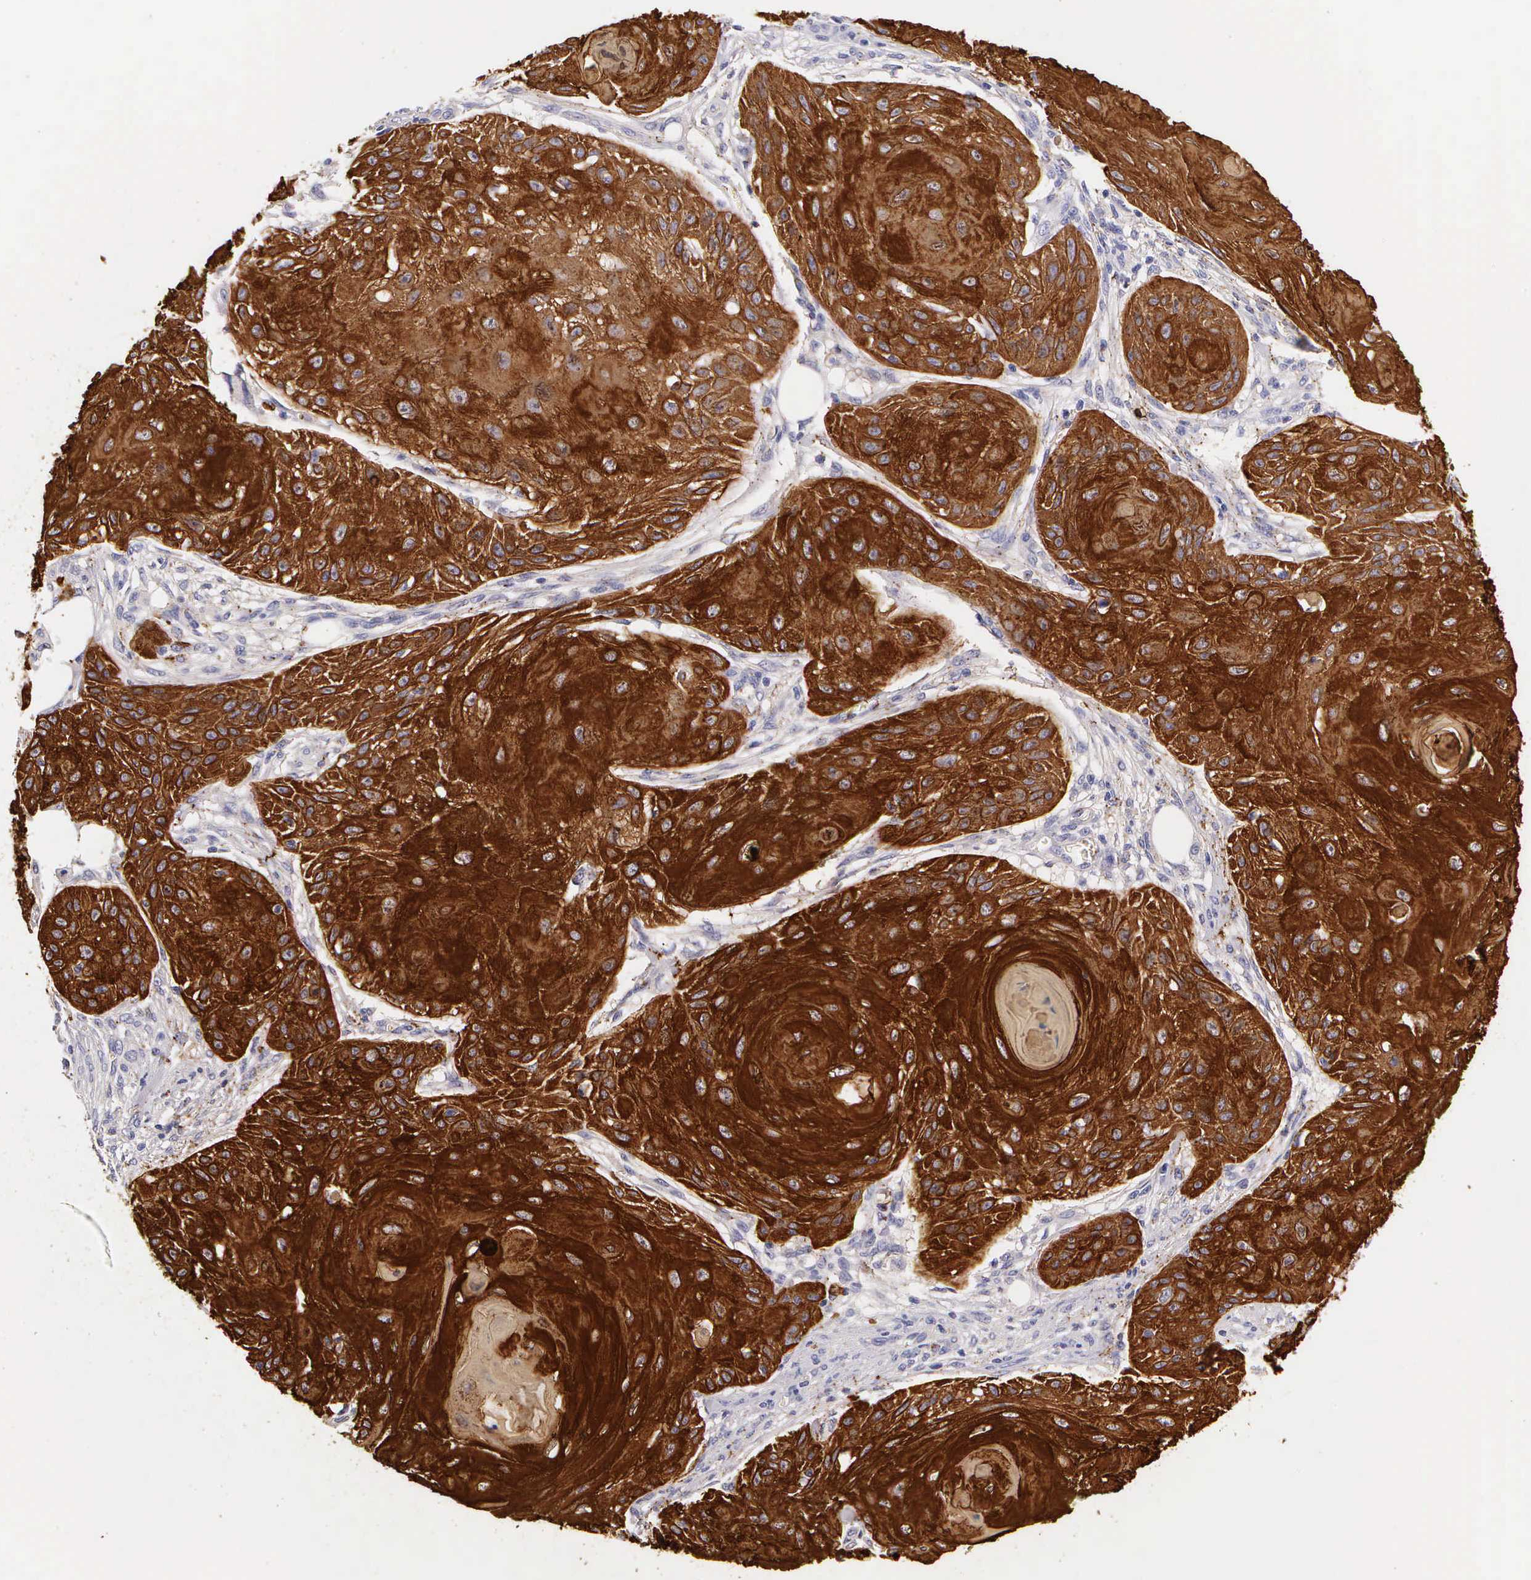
{"staining": {"intensity": "strong", "quantity": ">75%", "location": "cytoplasmic/membranous"}, "tissue": "skin cancer", "cell_type": "Tumor cells", "image_type": "cancer", "snomed": [{"axis": "morphology", "description": "Squamous cell carcinoma, NOS"}, {"axis": "topography", "description": "Skin"}], "caption": "Immunohistochemistry (IHC) photomicrograph of squamous cell carcinoma (skin) stained for a protein (brown), which exhibits high levels of strong cytoplasmic/membranous positivity in about >75% of tumor cells.", "gene": "KRT17", "patient": {"sex": "female", "age": 88}}